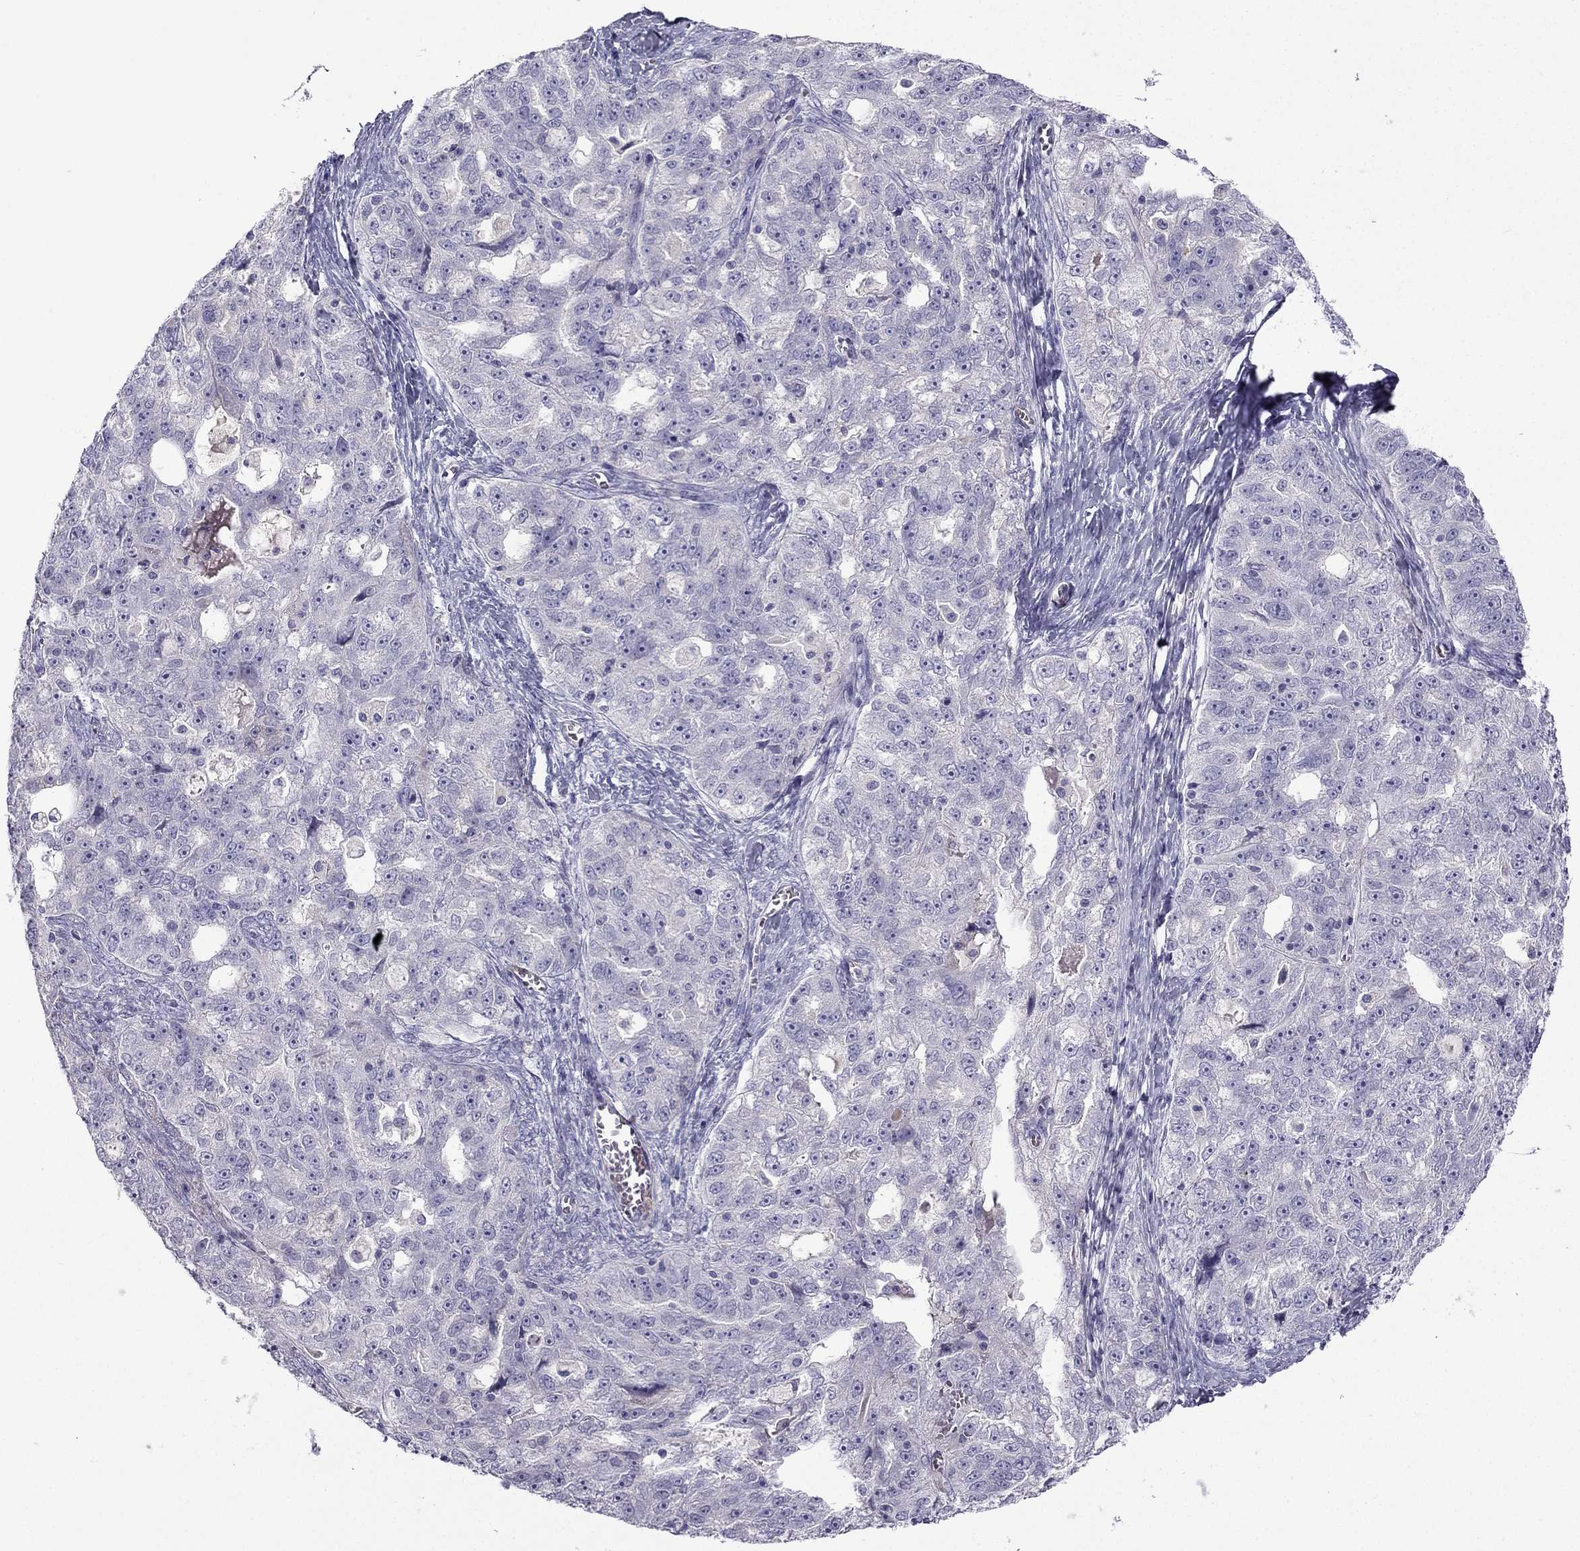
{"staining": {"intensity": "negative", "quantity": "none", "location": "none"}, "tissue": "ovarian cancer", "cell_type": "Tumor cells", "image_type": "cancer", "snomed": [{"axis": "morphology", "description": "Cystadenocarcinoma, serous, NOS"}, {"axis": "topography", "description": "Ovary"}], "caption": "High power microscopy histopathology image of an IHC photomicrograph of ovarian serous cystadenocarcinoma, revealing no significant positivity in tumor cells.", "gene": "STOML3", "patient": {"sex": "female", "age": 51}}